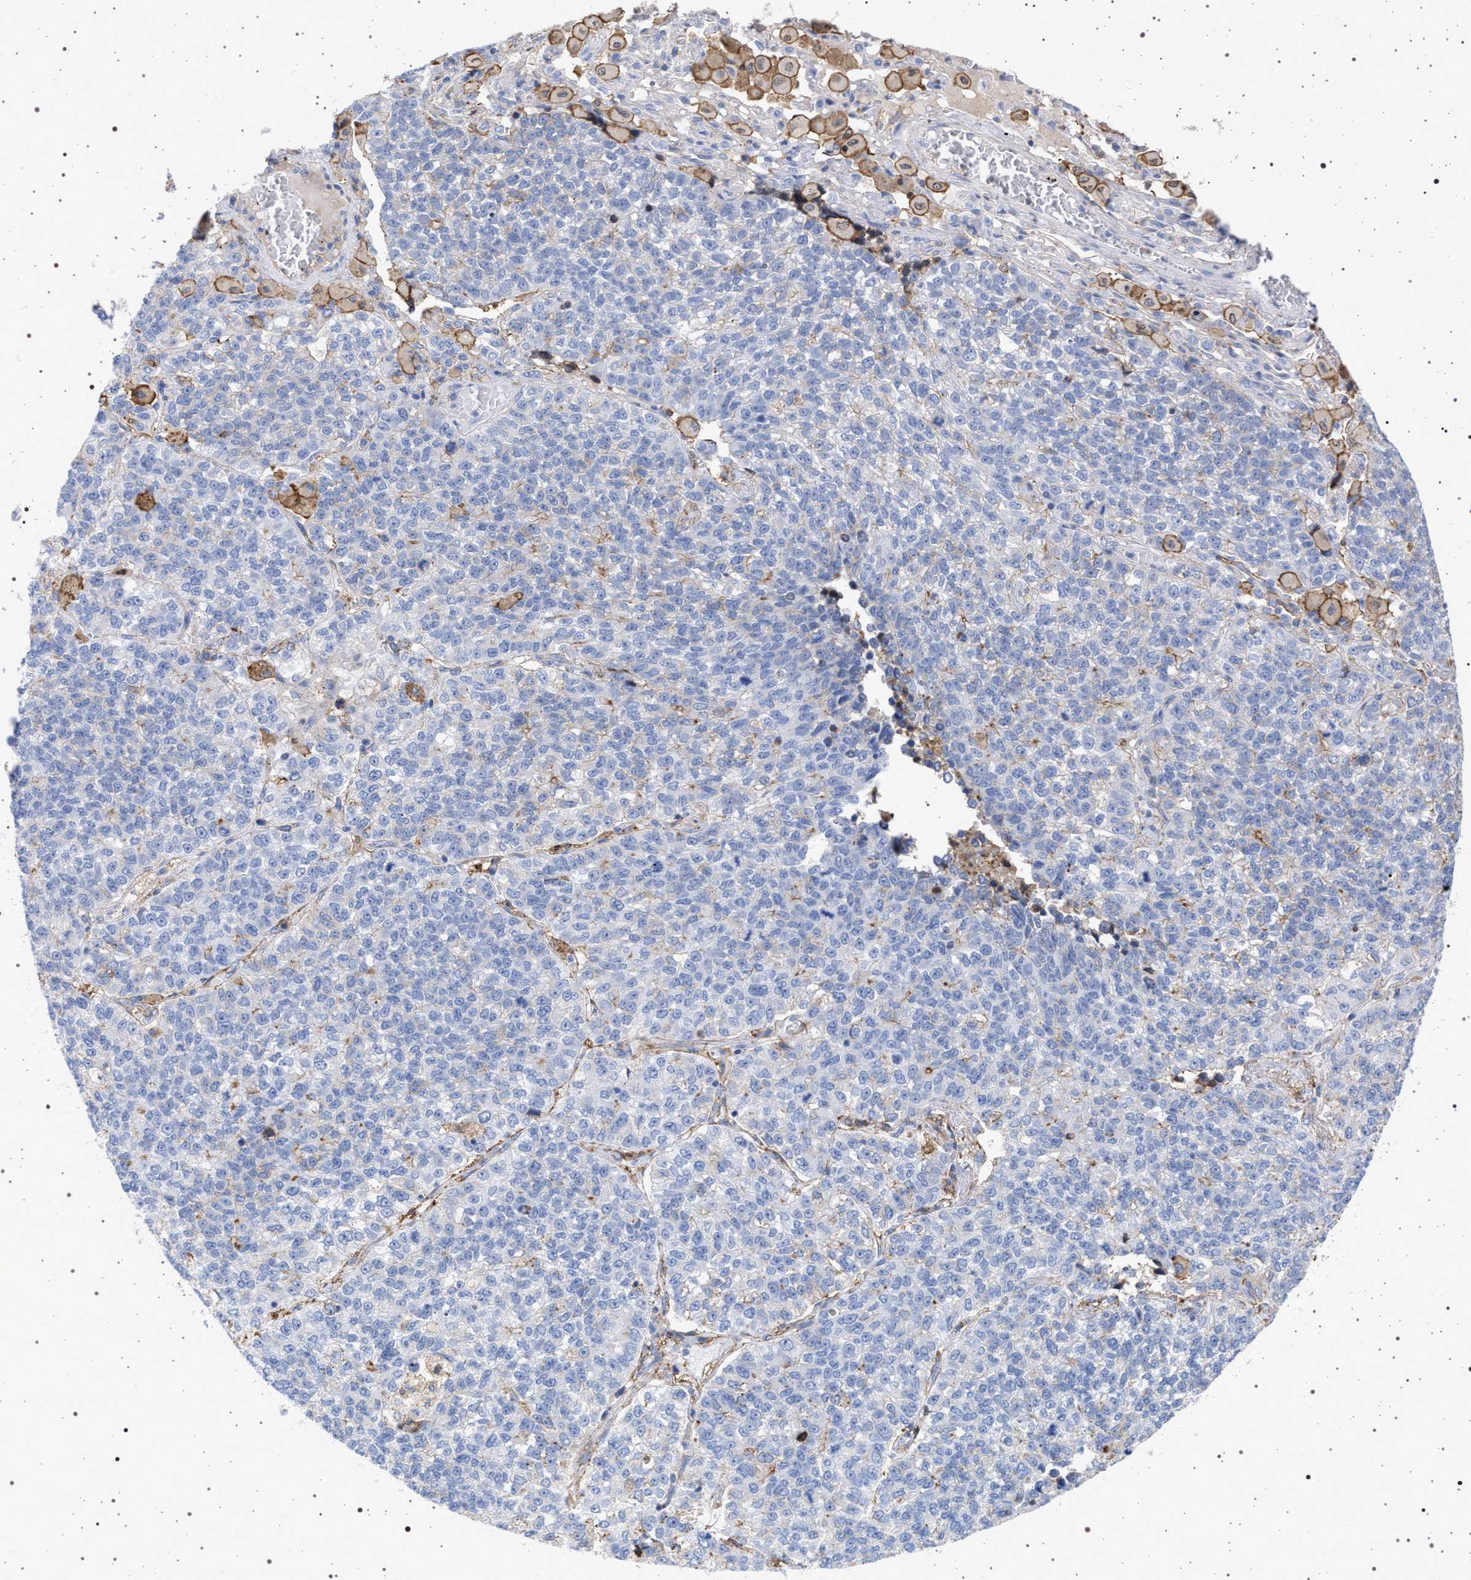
{"staining": {"intensity": "negative", "quantity": "none", "location": "none"}, "tissue": "lung cancer", "cell_type": "Tumor cells", "image_type": "cancer", "snomed": [{"axis": "morphology", "description": "Adenocarcinoma, NOS"}, {"axis": "topography", "description": "Lung"}], "caption": "Human lung cancer (adenocarcinoma) stained for a protein using immunohistochemistry (IHC) demonstrates no positivity in tumor cells.", "gene": "PLG", "patient": {"sex": "male", "age": 49}}